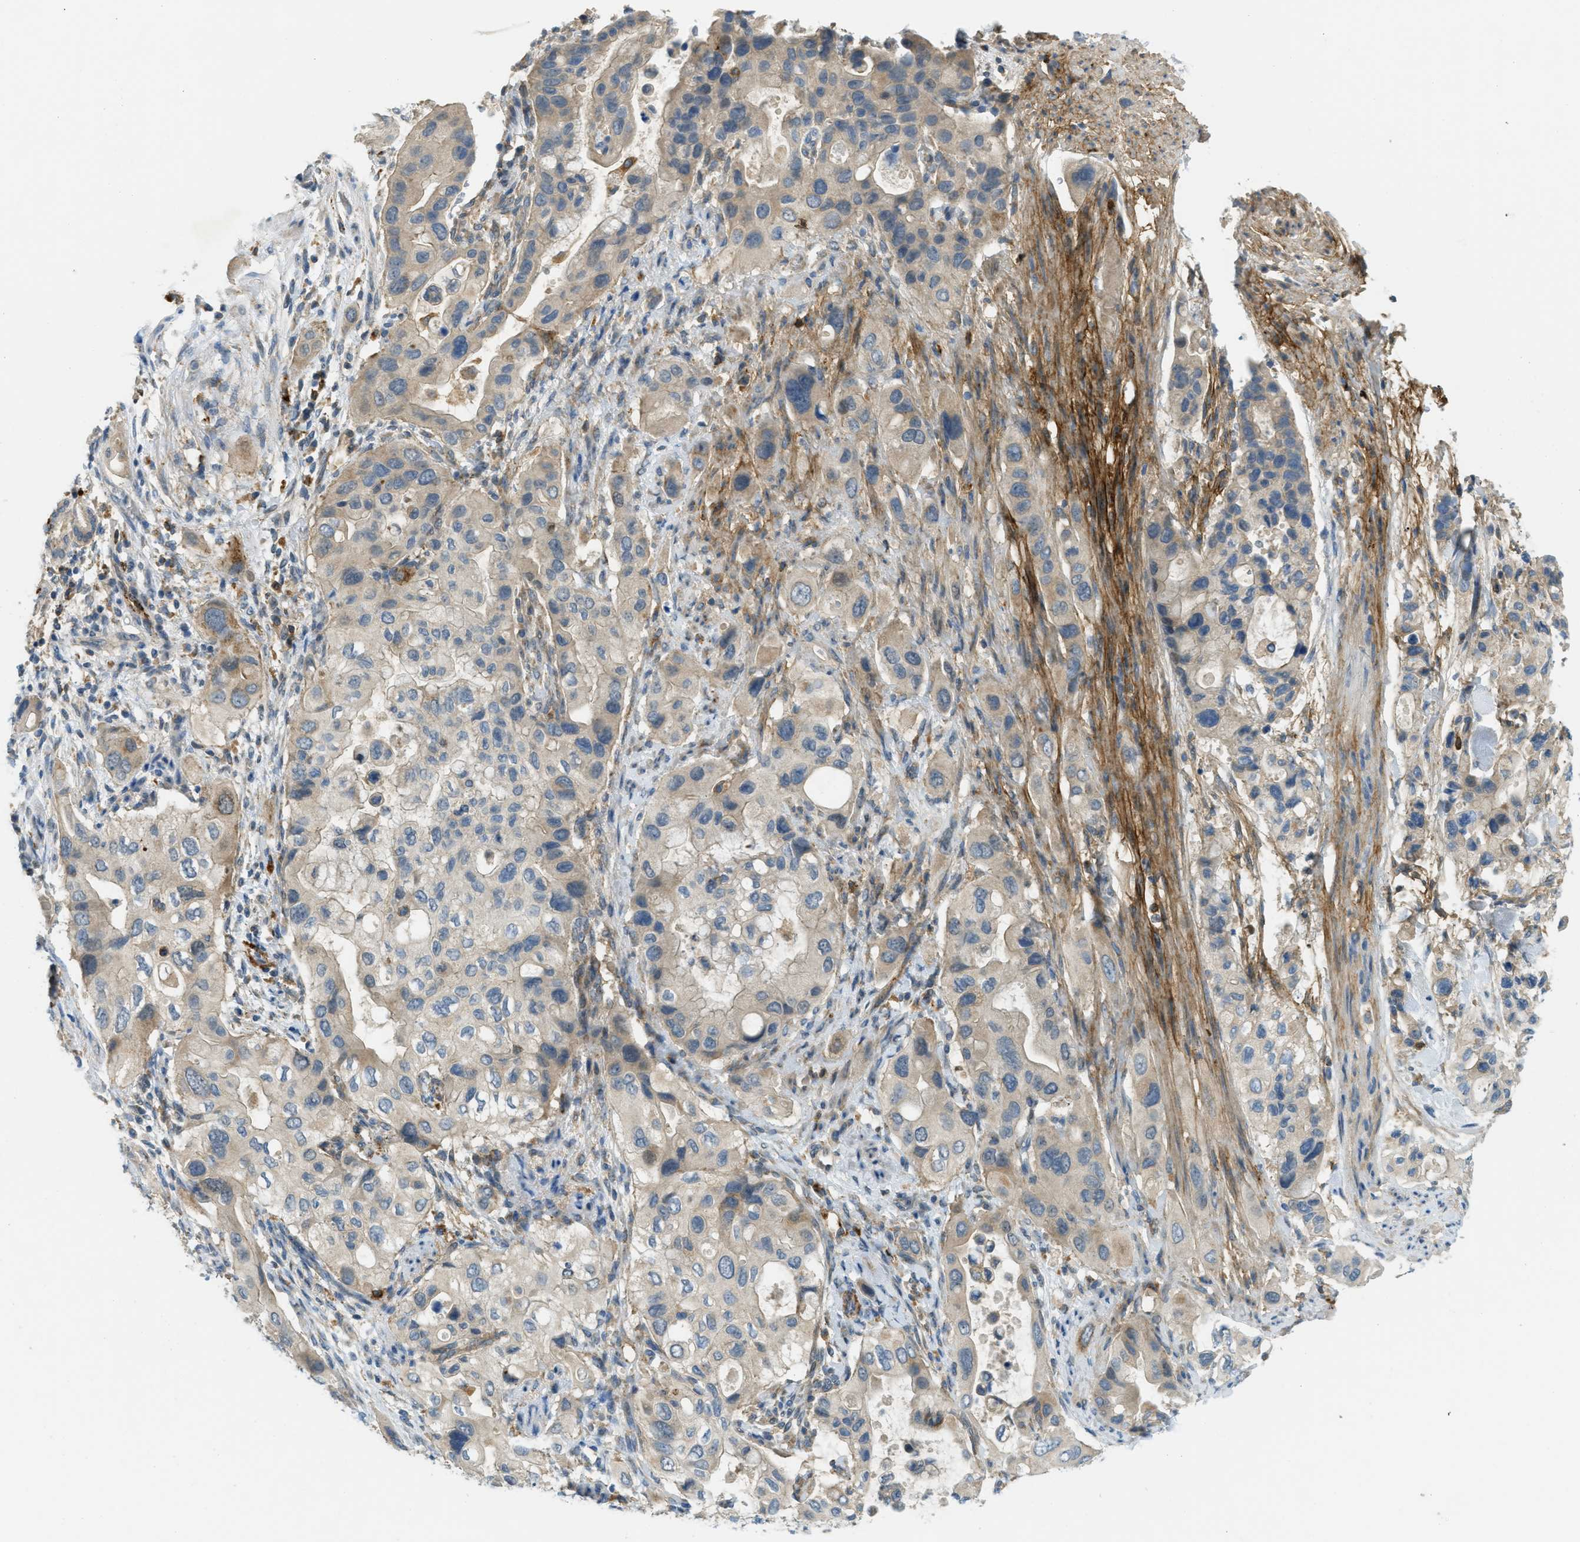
{"staining": {"intensity": "moderate", "quantity": "<25%", "location": "cytoplasmic/membranous"}, "tissue": "pancreatic cancer", "cell_type": "Tumor cells", "image_type": "cancer", "snomed": [{"axis": "morphology", "description": "Adenocarcinoma, NOS"}, {"axis": "topography", "description": "Pancreas"}], "caption": "DAB (3,3'-diaminobenzidine) immunohistochemical staining of adenocarcinoma (pancreatic) shows moderate cytoplasmic/membranous protein expression in approximately <25% of tumor cells.", "gene": "PLBD2", "patient": {"sex": "female", "age": 56}}